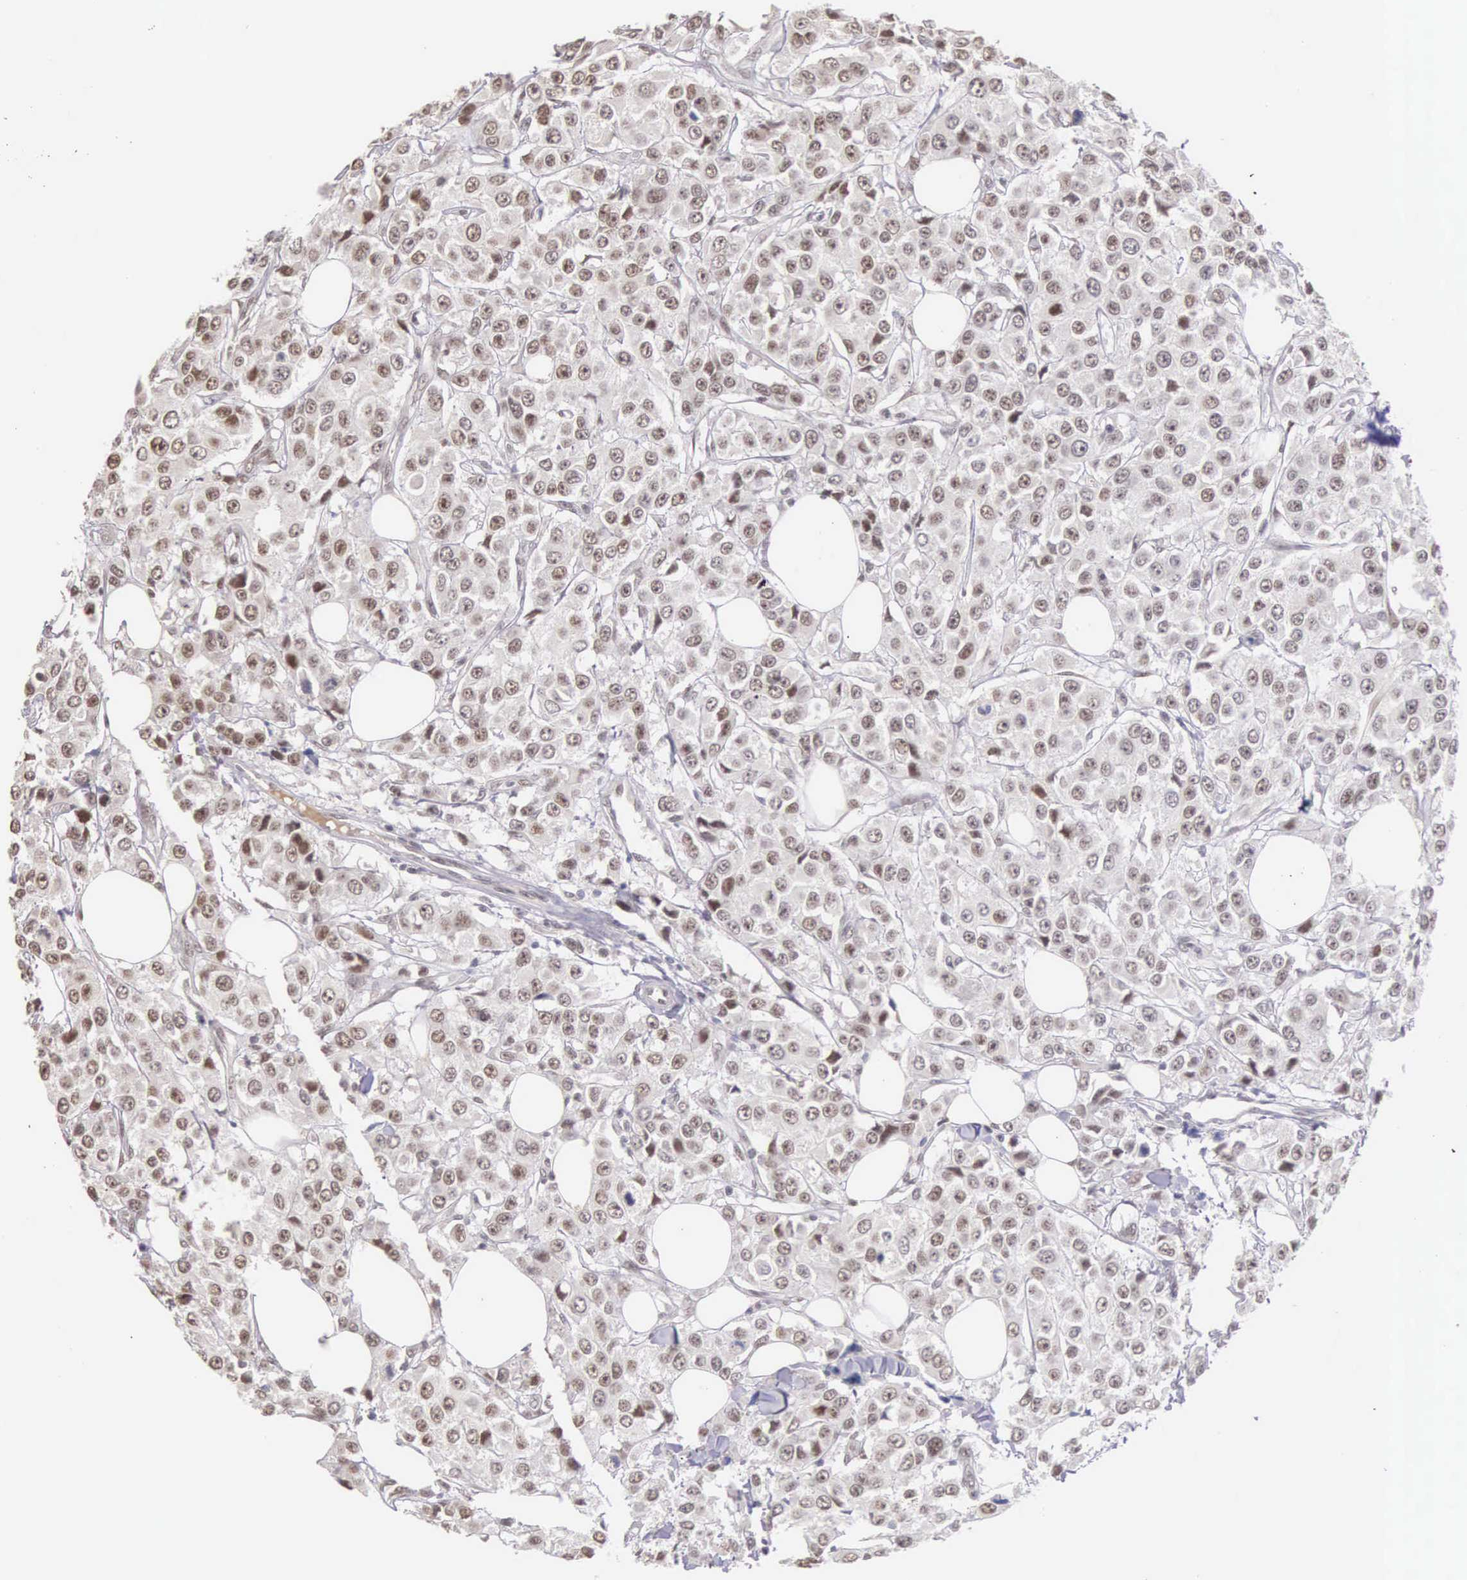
{"staining": {"intensity": "moderate", "quantity": "<25%", "location": "nuclear"}, "tissue": "breast cancer", "cell_type": "Tumor cells", "image_type": "cancer", "snomed": [{"axis": "morphology", "description": "Duct carcinoma"}, {"axis": "topography", "description": "Breast"}], "caption": "Immunohistochemistry photomicrograph of neoplastic tissue: invasive ductal carcinoma (breast) stained using immunohistochemistry (IHC) demonstrates low levels of moderate protein expression localized specifically in the nuclear of tumor cells, appearing as a nuclear brown color.", "gene": "HMGXB4", "patient": {"sex": "female", "age": 58}}